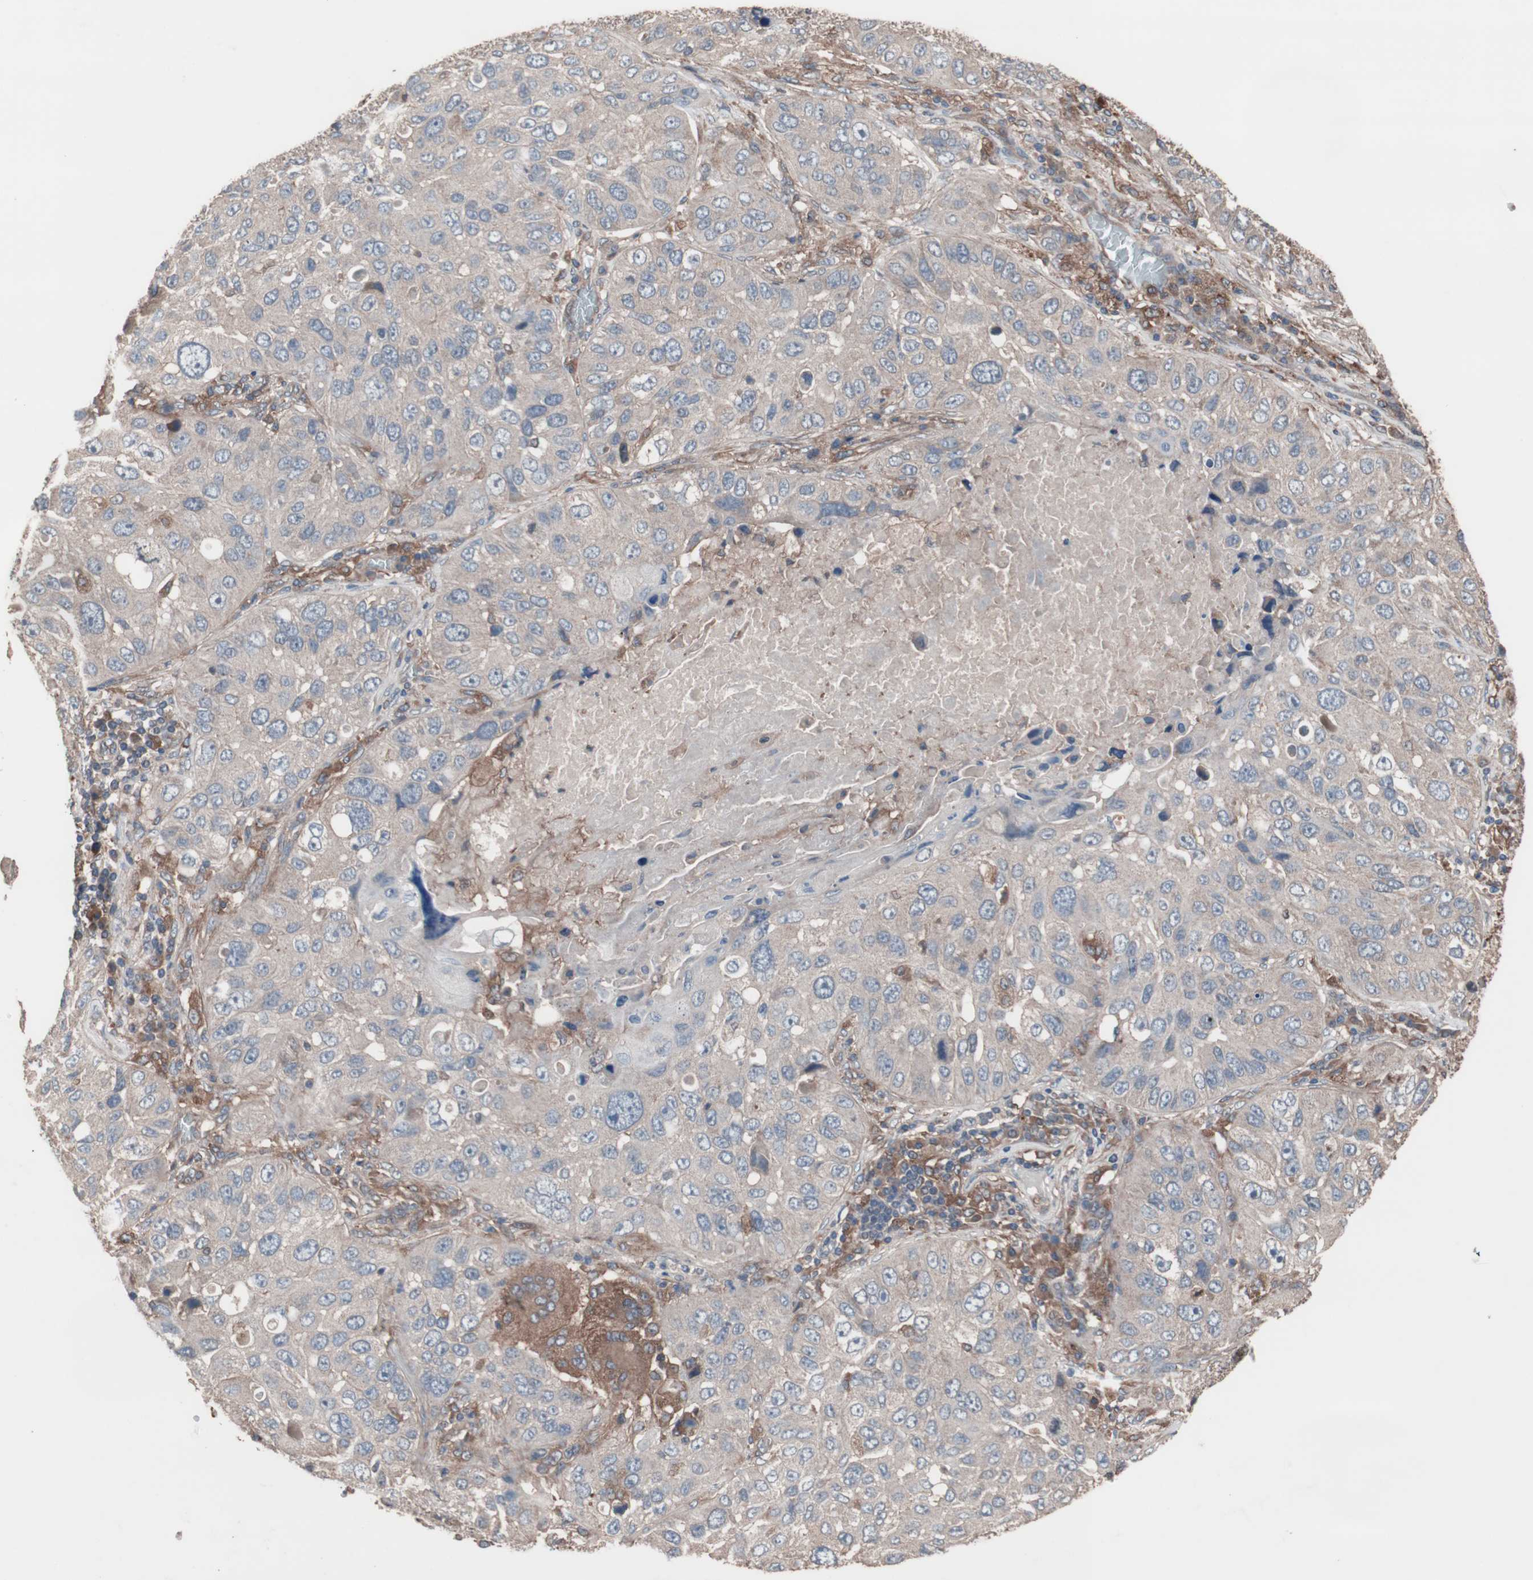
{"staining": {"intensity": "weak", "quantity": "25%-75%", "location": "cytoplasmic/membranous"}, "tissue": "lung cancer", "cell_type": "Tumor cells", "image_type": "cancer", "snomed": [{"axis": "morphology", "description": "Squamous cell carcinoma, NOS"}, {"axis": "topography", "description": "Lung"}], "caption": "Protein analysis of squamous cell carcinoma (lung) tissue reveals weak cytoplasmic/membranous positivity in approximately 25%-75% of tumor cells. (IHC, brightfield microscopy, high magnification).", "gene": "ATG7", "patient": {"sex": "male", "age": 57}}